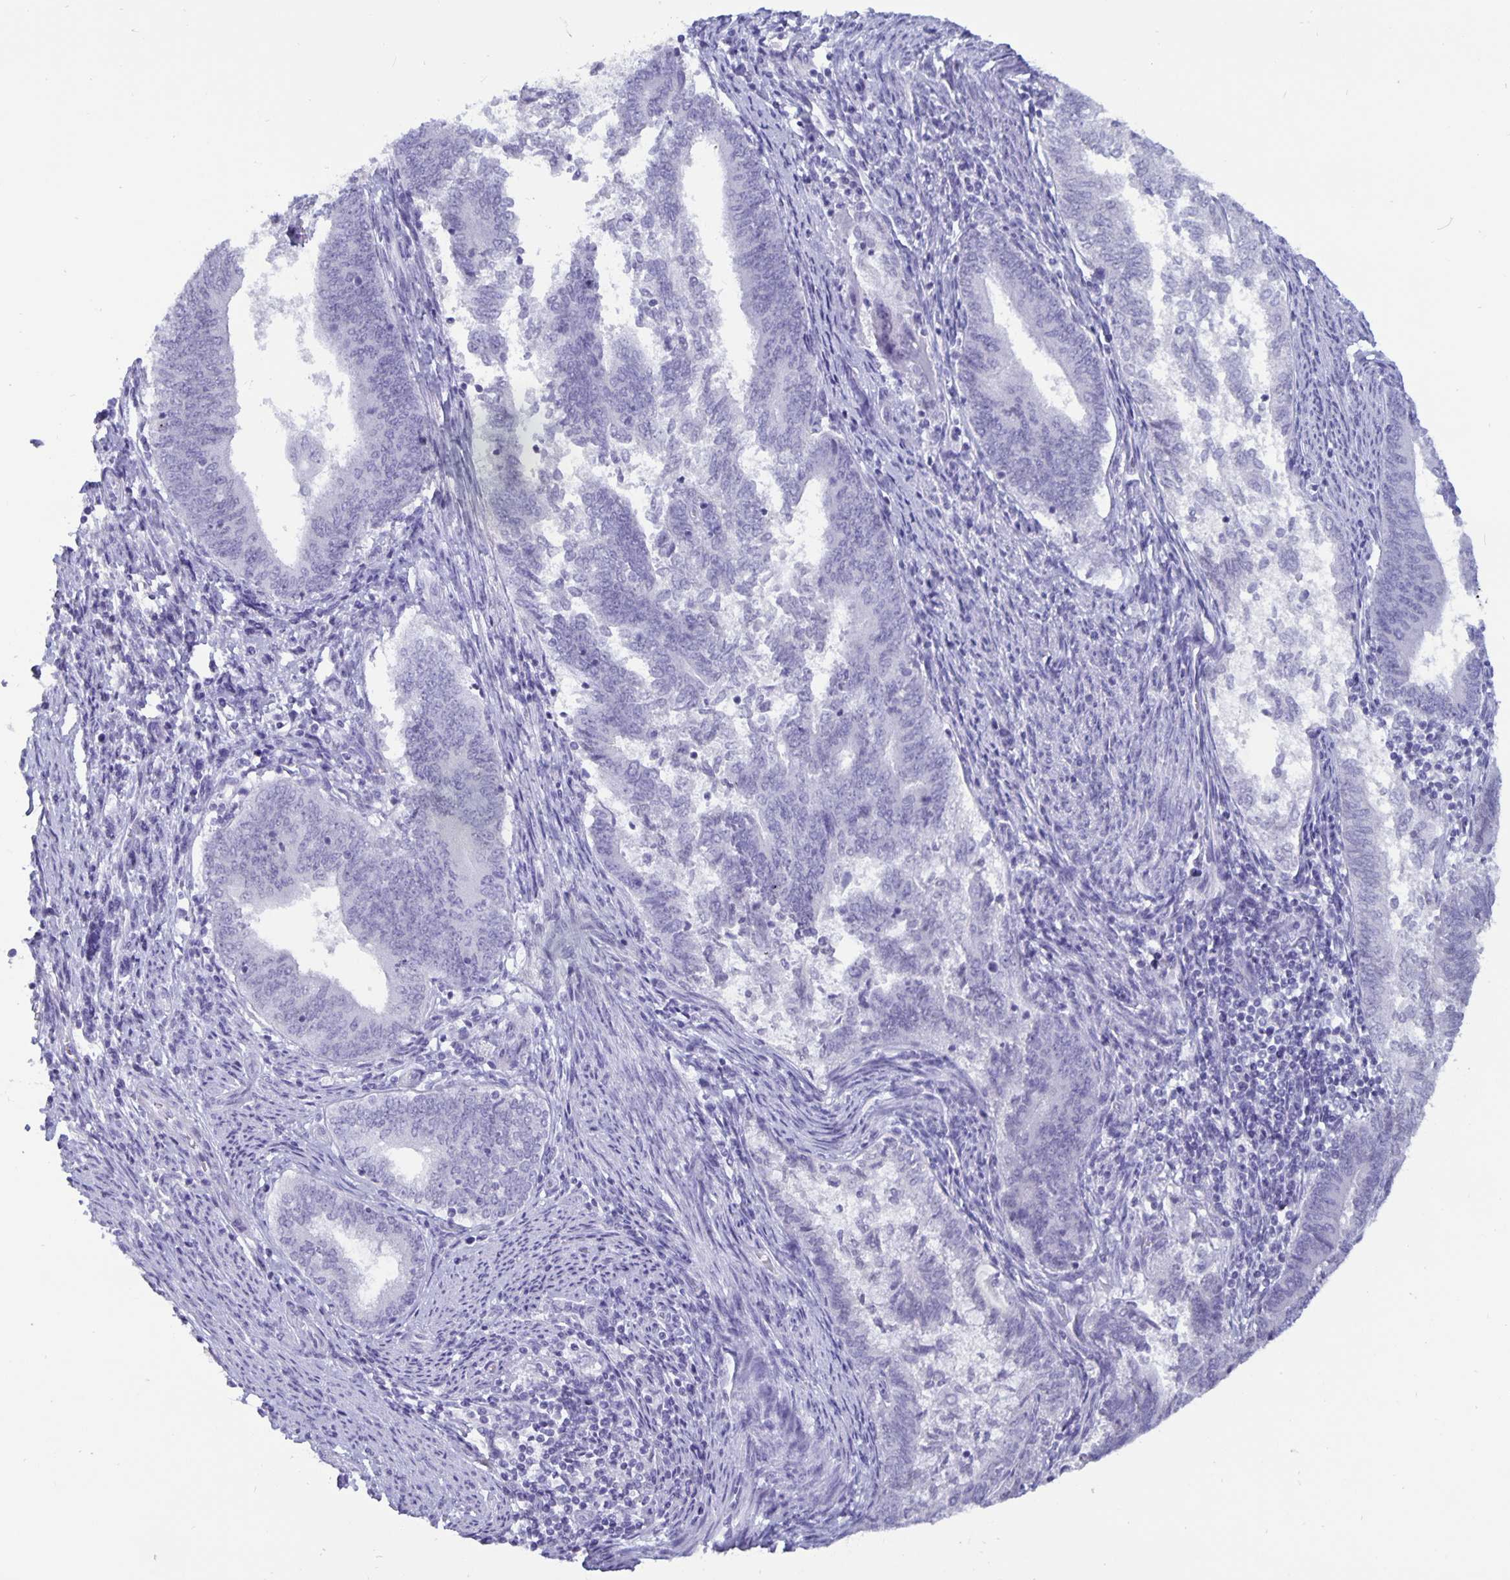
{"staining": {"intensity": "negative", "quantity": "none", "location": "none"}, "tissue": "endometrial cancer", "cell_type": "Tumor cells", "image_type": "cancer", "snomed": [{"axis": "morphology", "description": "Adenocarcinoma, NOS"}, {"axis": "topography", "description": "Endometrium"}], "caption": "This is an IHC image of human endometrial adenocarcinoma. There is no staining in tumor cells.", "gene": "BPIFA3", "patient": {"sex": "female", "age": 65}}